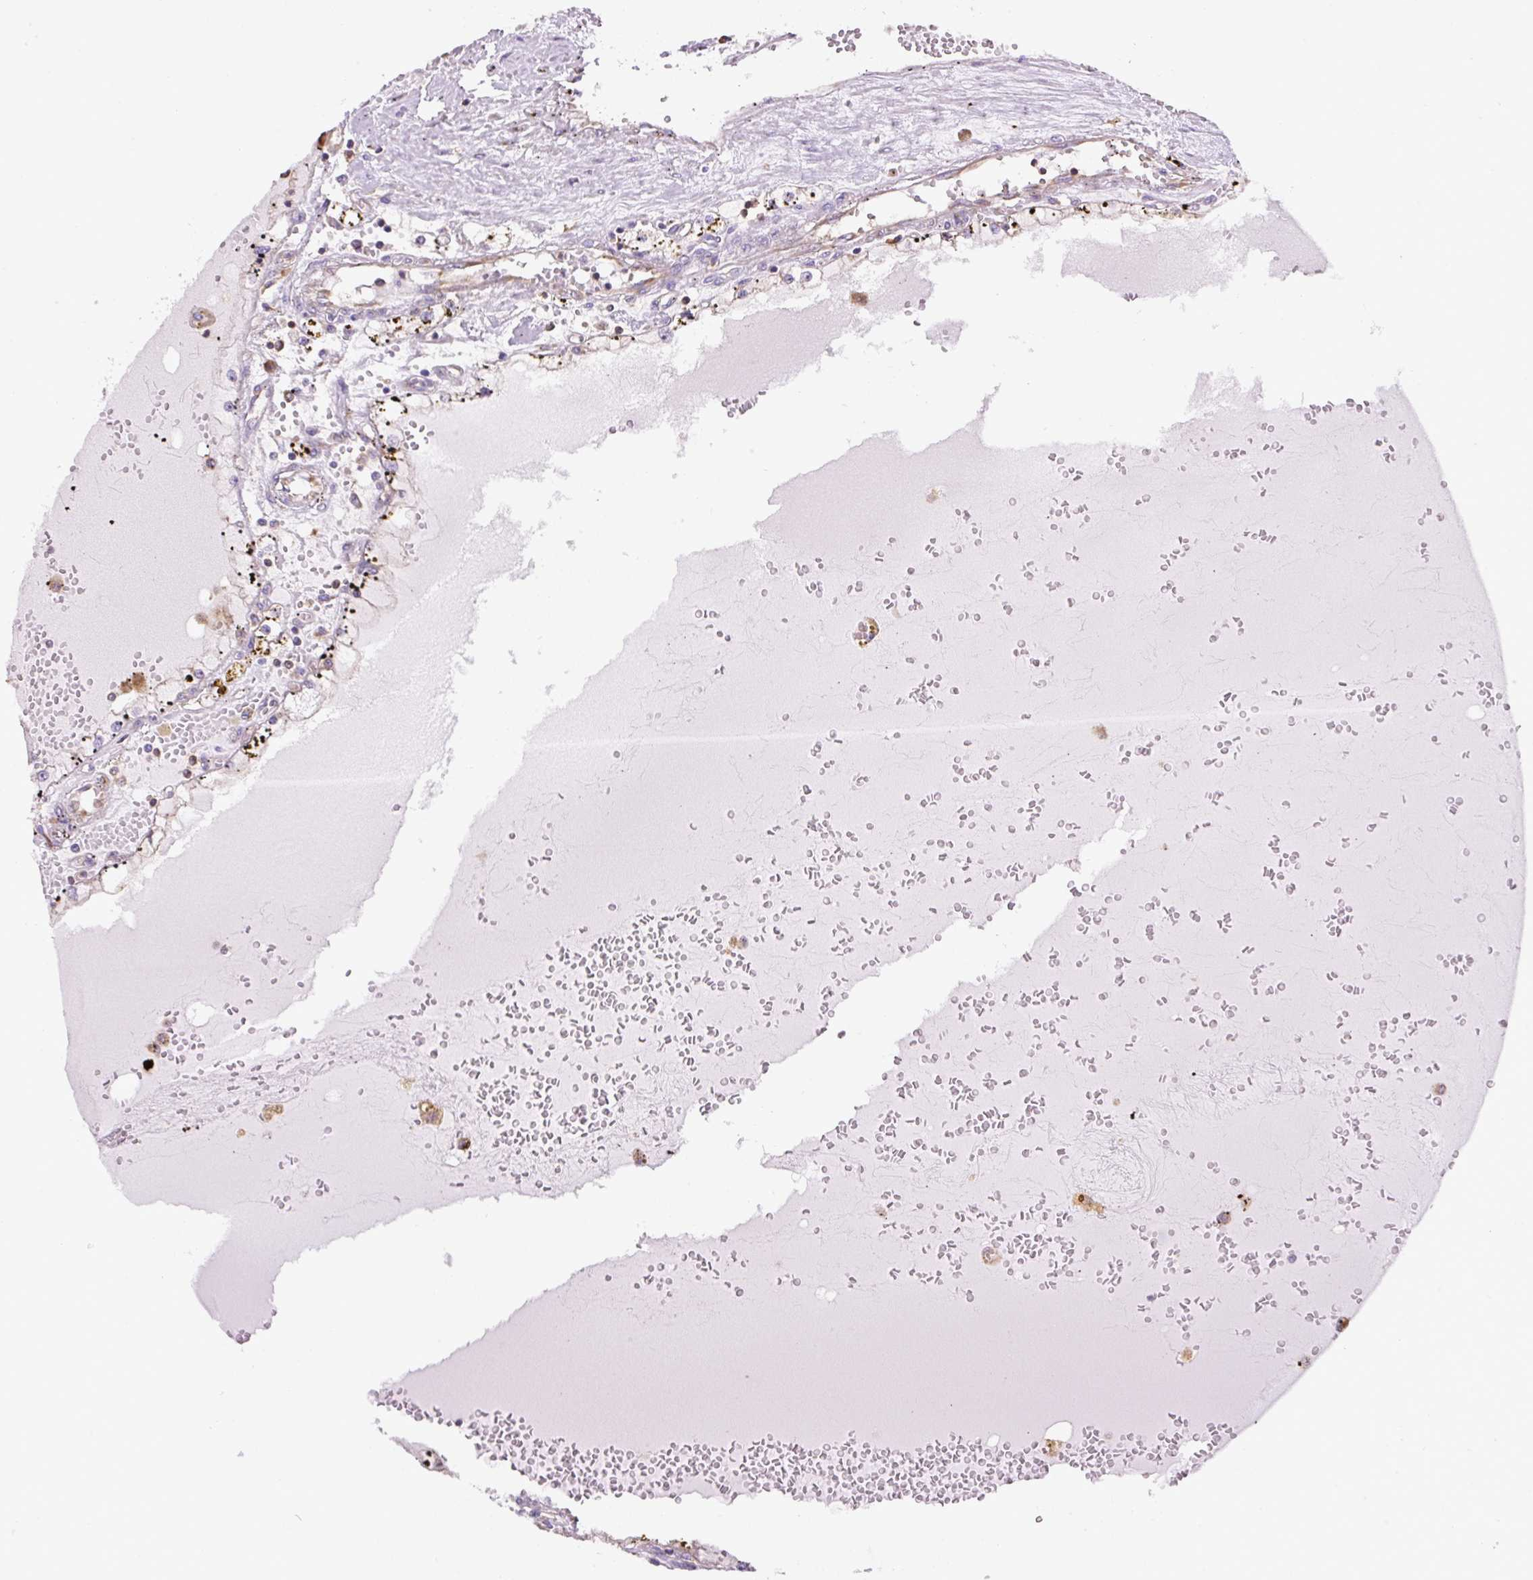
{"staining": {"intensity": "negative", "quantity": "none", "location": "none"}, "tissue": "renal cancer", "cell_type": "Tumor cells", "image_type": "cancer", "snomed": [{"axis": "morphology", "description": "Adenocarcinoma, NOS"}, {"axis": "topography", "description": "Kidney"}], "caption": "Protein analysis of adenocarcinoma (renal) shows no significant positivity in tumor cells.", "gene": "RPS23", "patient": {"sex": "male", "age": 56}}